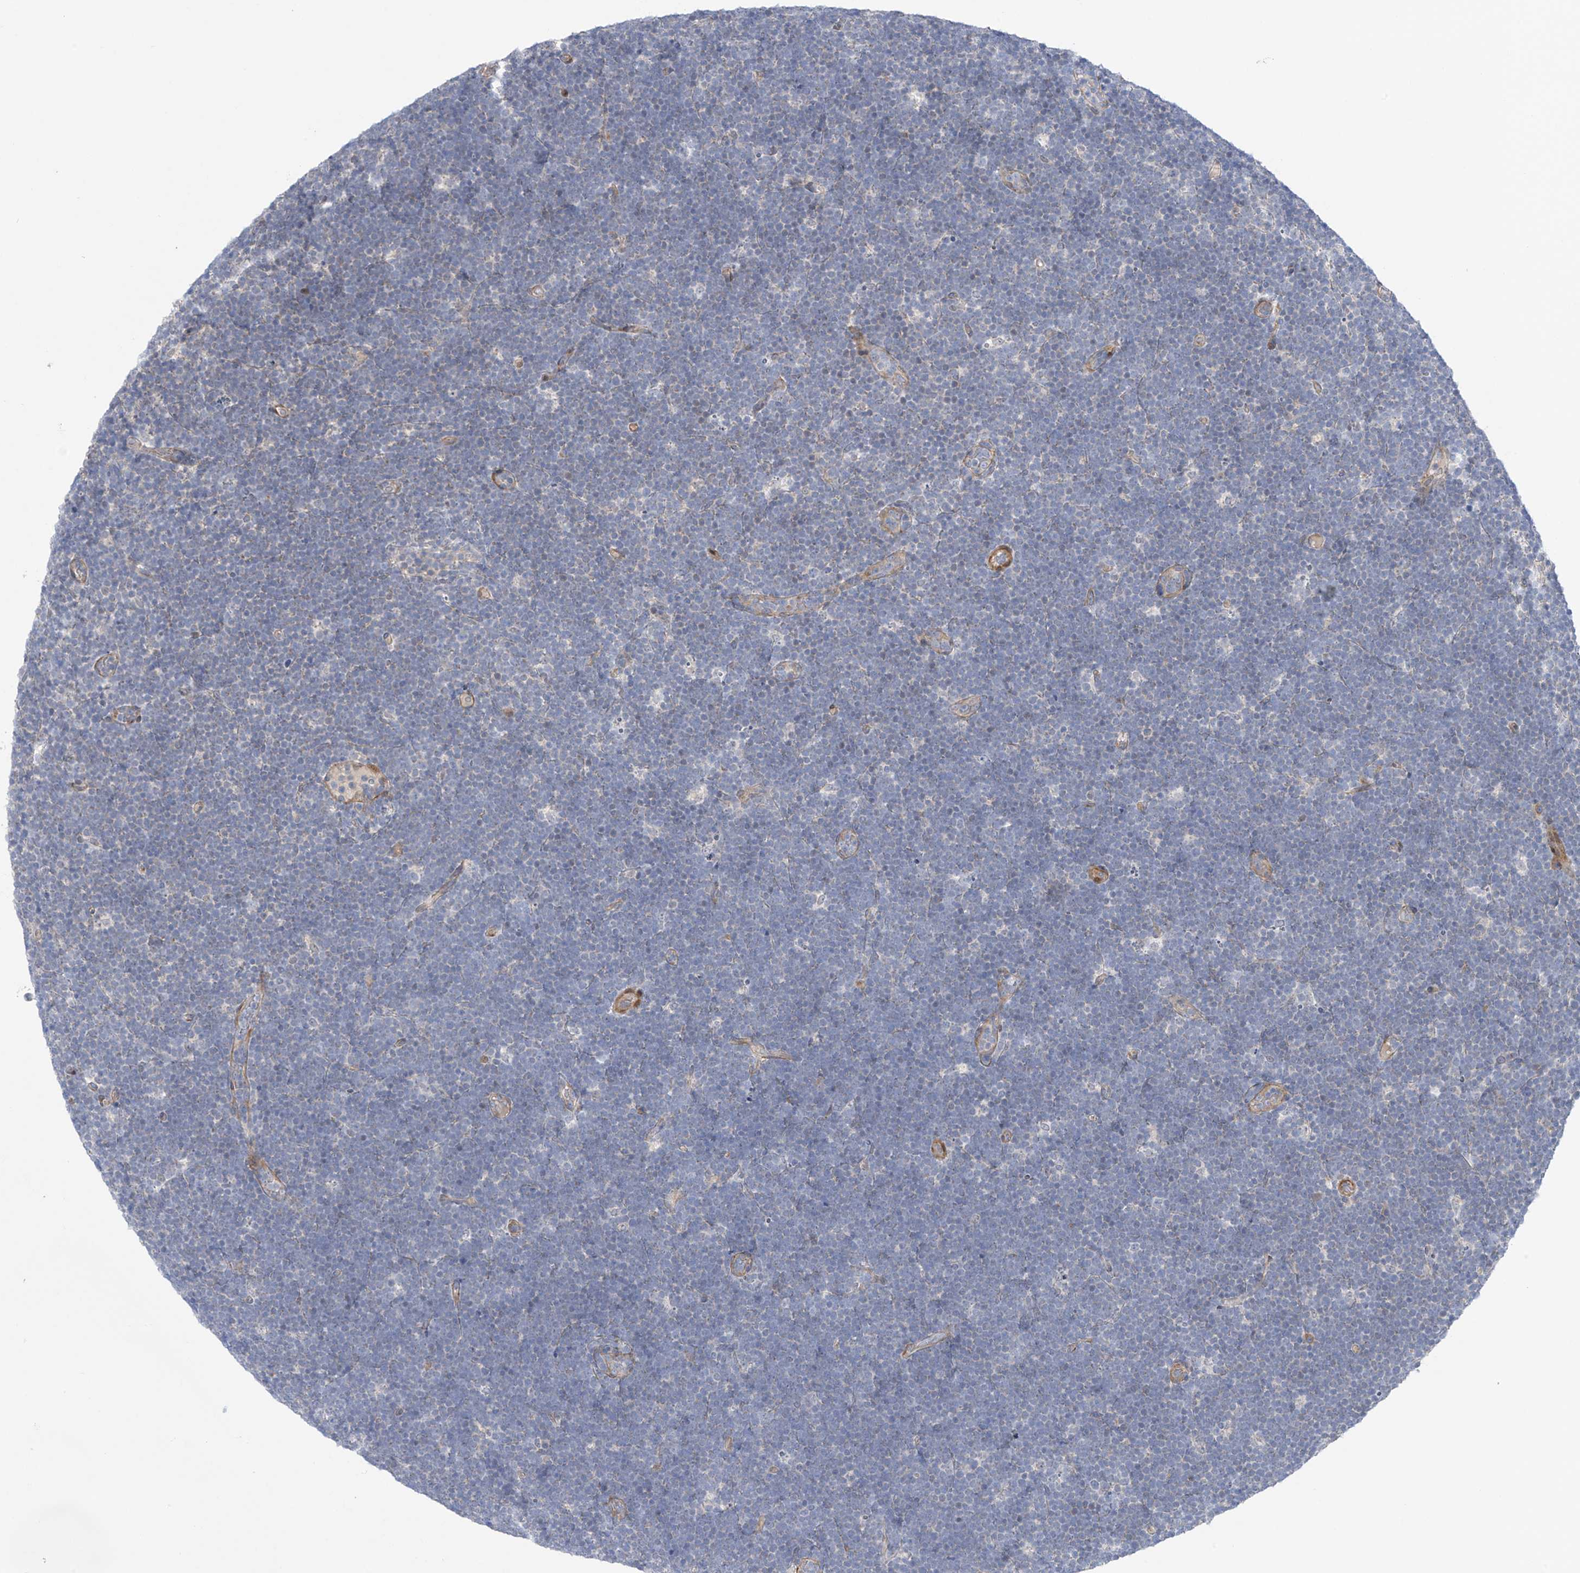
{"staining": {"intensity": "negative", "quantity": "none", "location": "none"}, "tissue": "lymphoma", "cell_type": "Tumor cells", "image_type": "cancer", "snomed": [{"axis": "morphology", "description": "Malignant lymphoma, non-Hodgkin's type, High grade"}, {"axis": "topography", "description": "Lymph node"}], "caption": "This is an immunohistochemistry (IHC) micrograph of lymphoma. There is no staining in tumor cells.", "gene": "ZNF641", "patient": {"sex": "male", "age": 13}}